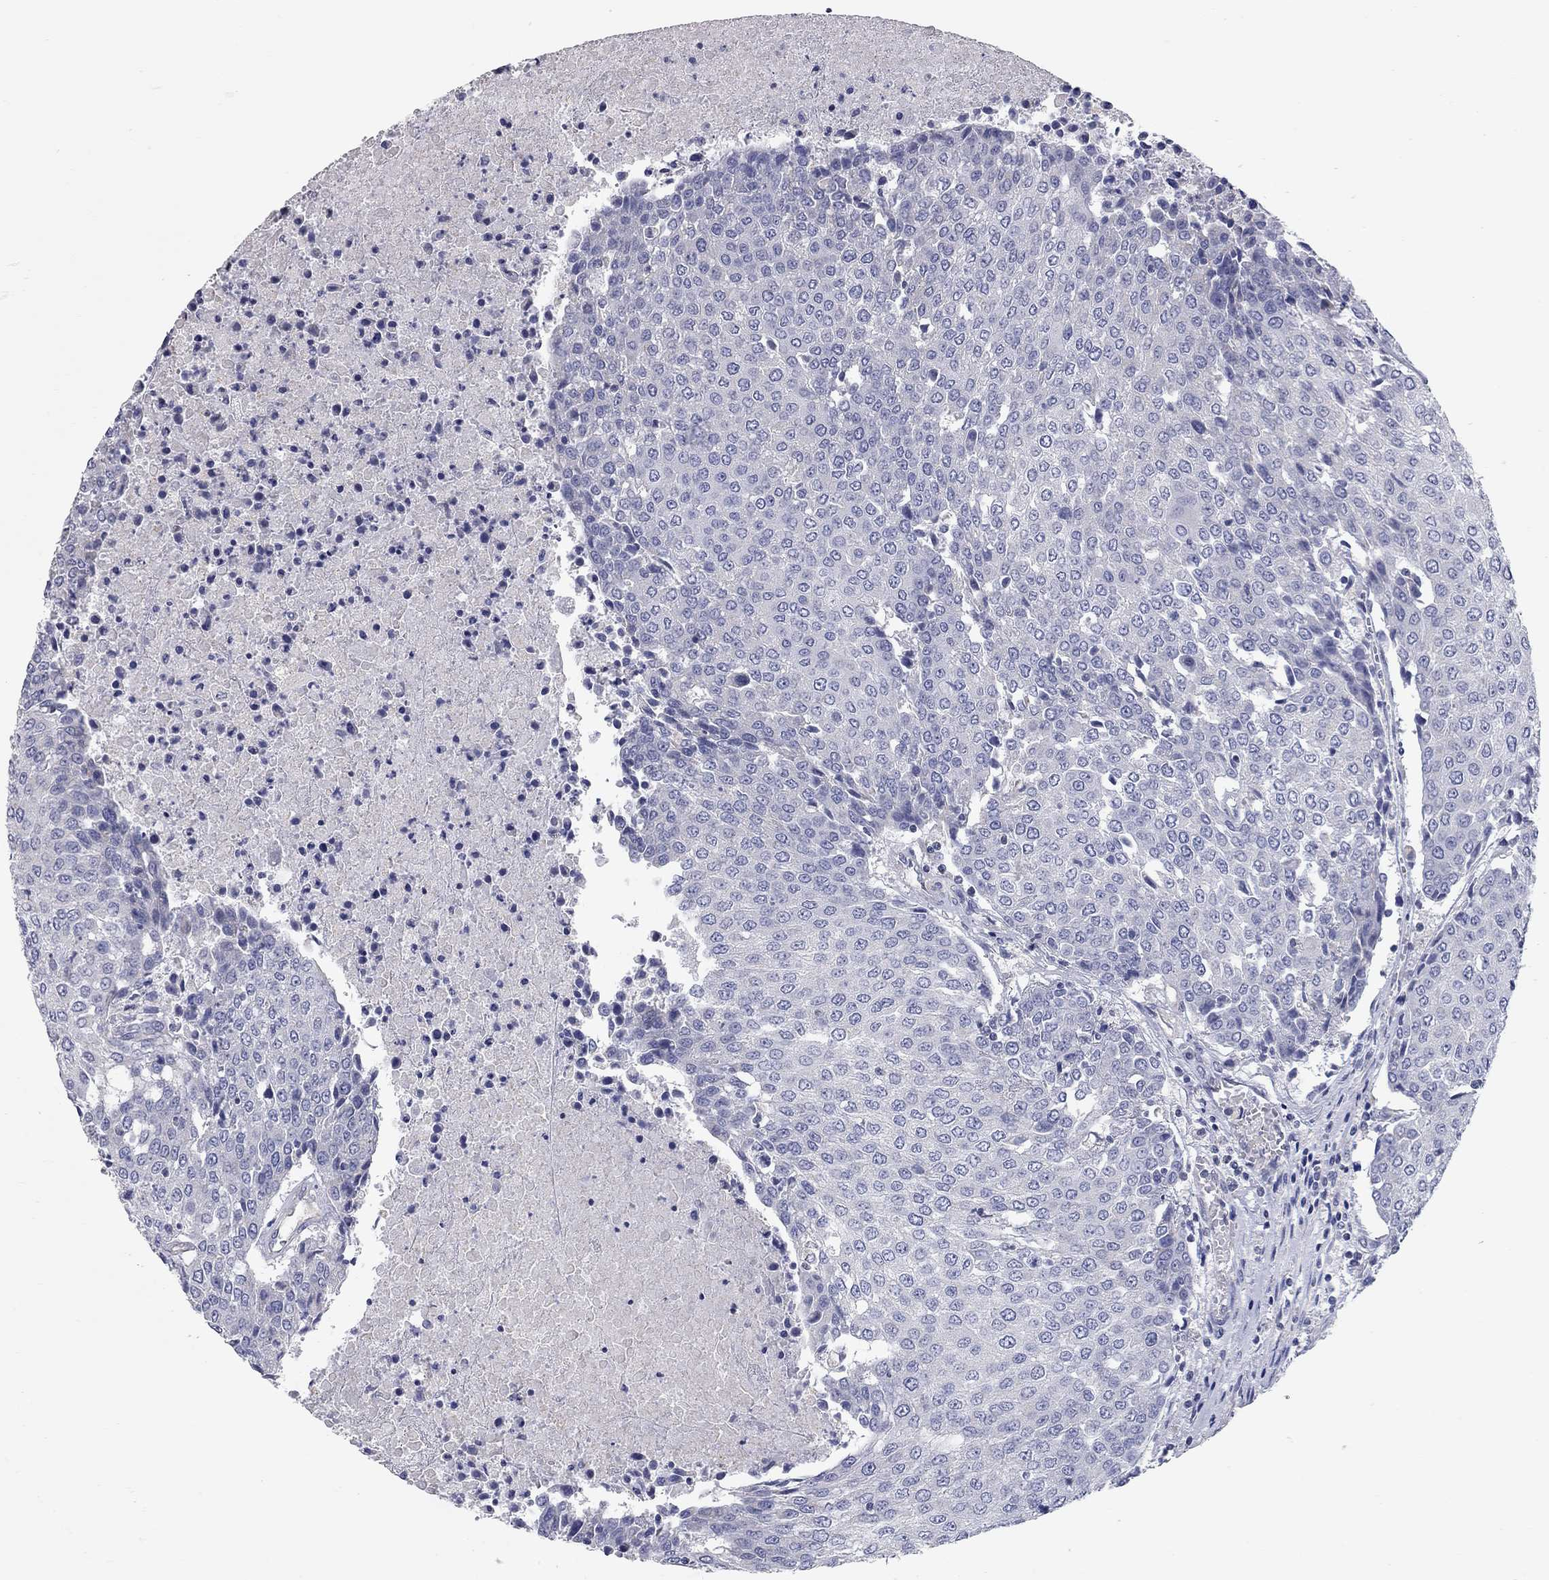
{"staining": {"intensity": "negative", "quantity": "none", "location": "none"}, "tissue": "urothelial cancer", "cell_type": "Tumor cells", "image_type": "cancer", "snomed": [{"axis": "morphology", "description": "Urothelial carcinoma, High grade"}, {"axis": "topography", "description": "Urinary bladder"}], "caption": "Immunohistochemistry photomicrograph of neoplastic tissue: human urothelial cancer stained with DAB (3,3'-diaminobenzidine) exhibits no significant protein staining in tumor cells.", "gene": "C10orf90", "patient": {"sex": "female", "age": 85}}